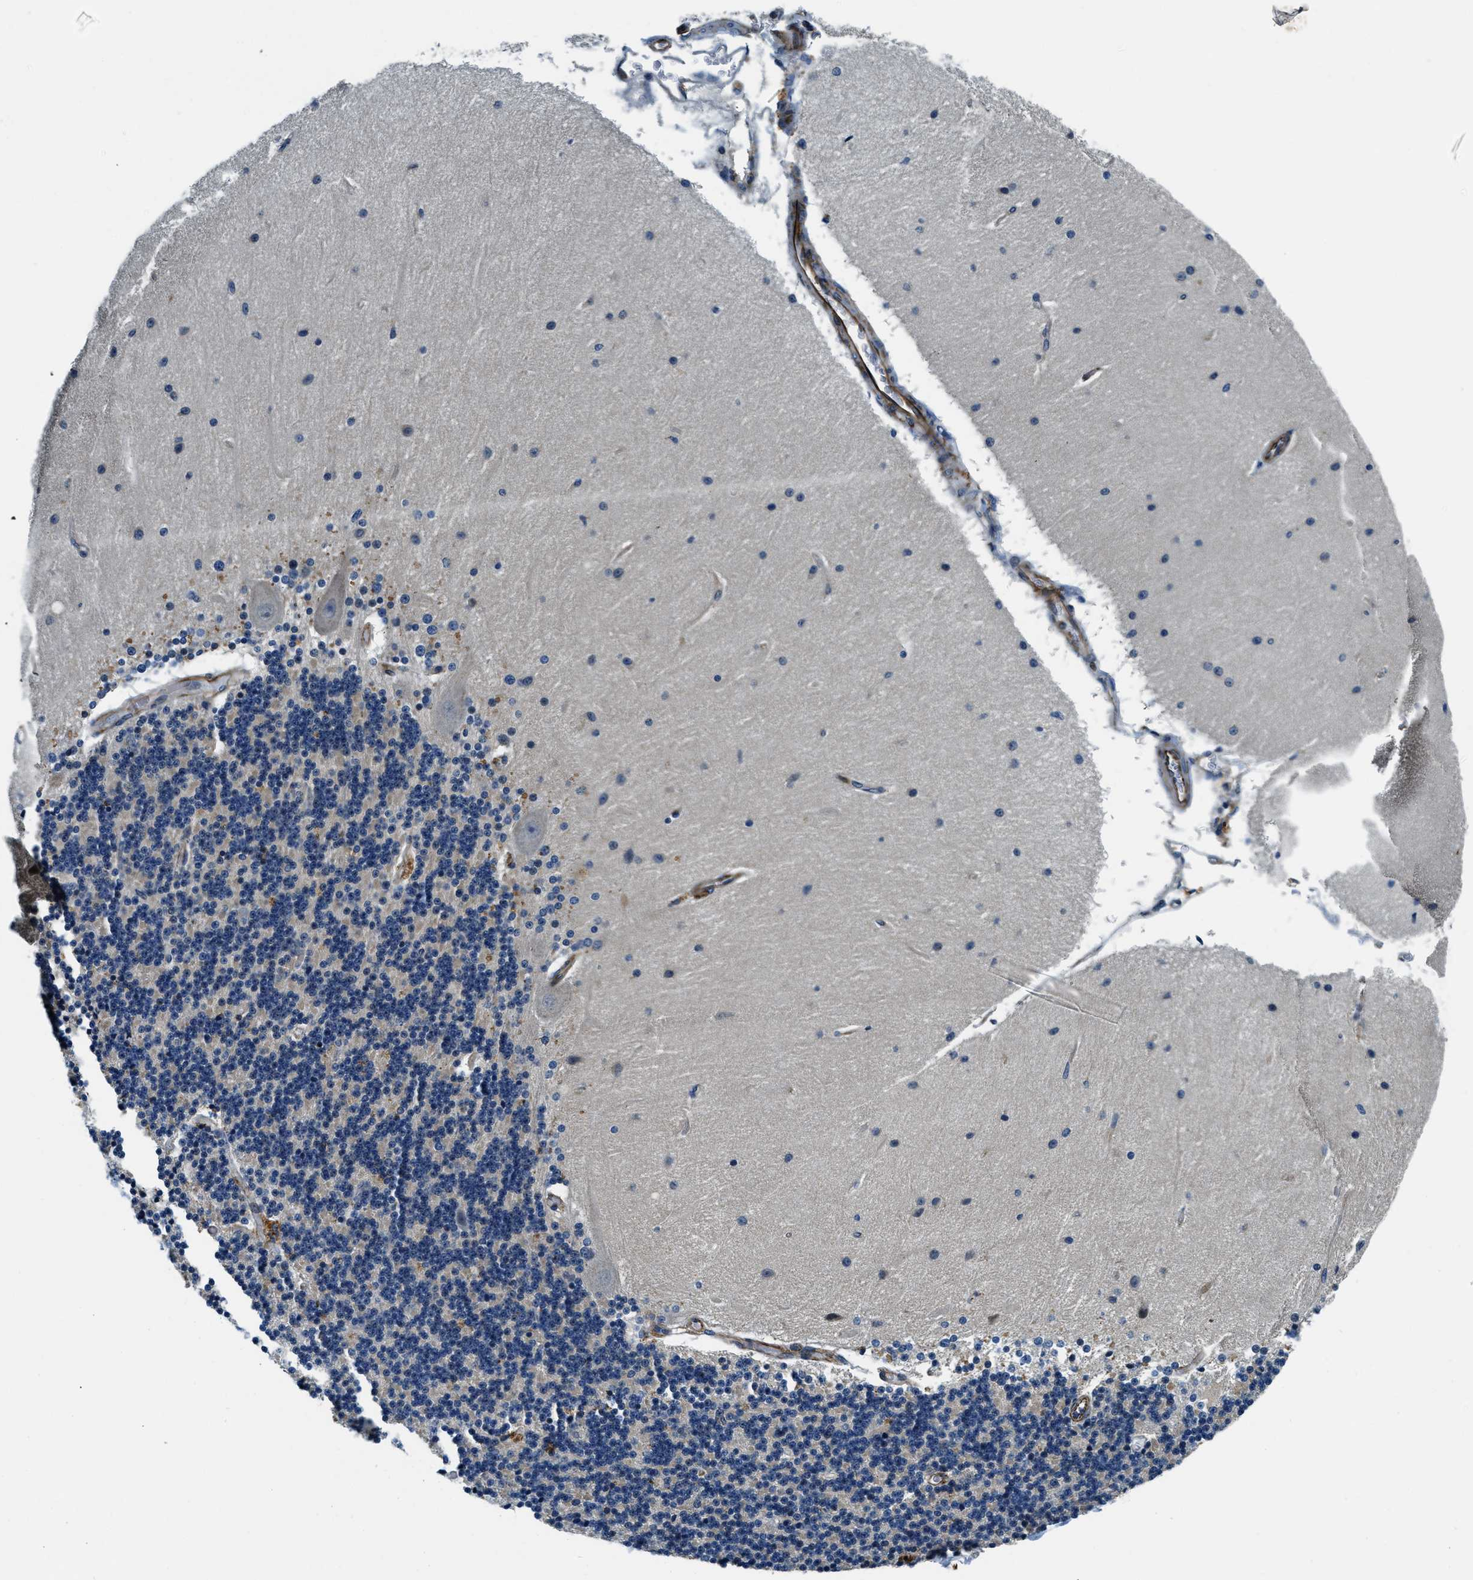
{"staining": {"intensity": "negative", "quantity": "none", "location": "none"}, "tissue": "cerebellum", "cell_type": "Cells in granular layer", "image_type": "normal", "snomed": [{"axis": "morphology", "description": "Normal tissue, NOS"}, {"axis": "topography", "description": "Cerebellum"}], "caption": "DAB (3,3'-diaminobenzidine) immunohistochemical staining of normal cerebellum shows no significant expression in cells in granular layer.", "gene": "GNS", "patient": {"sex": "female", "age": 54}}